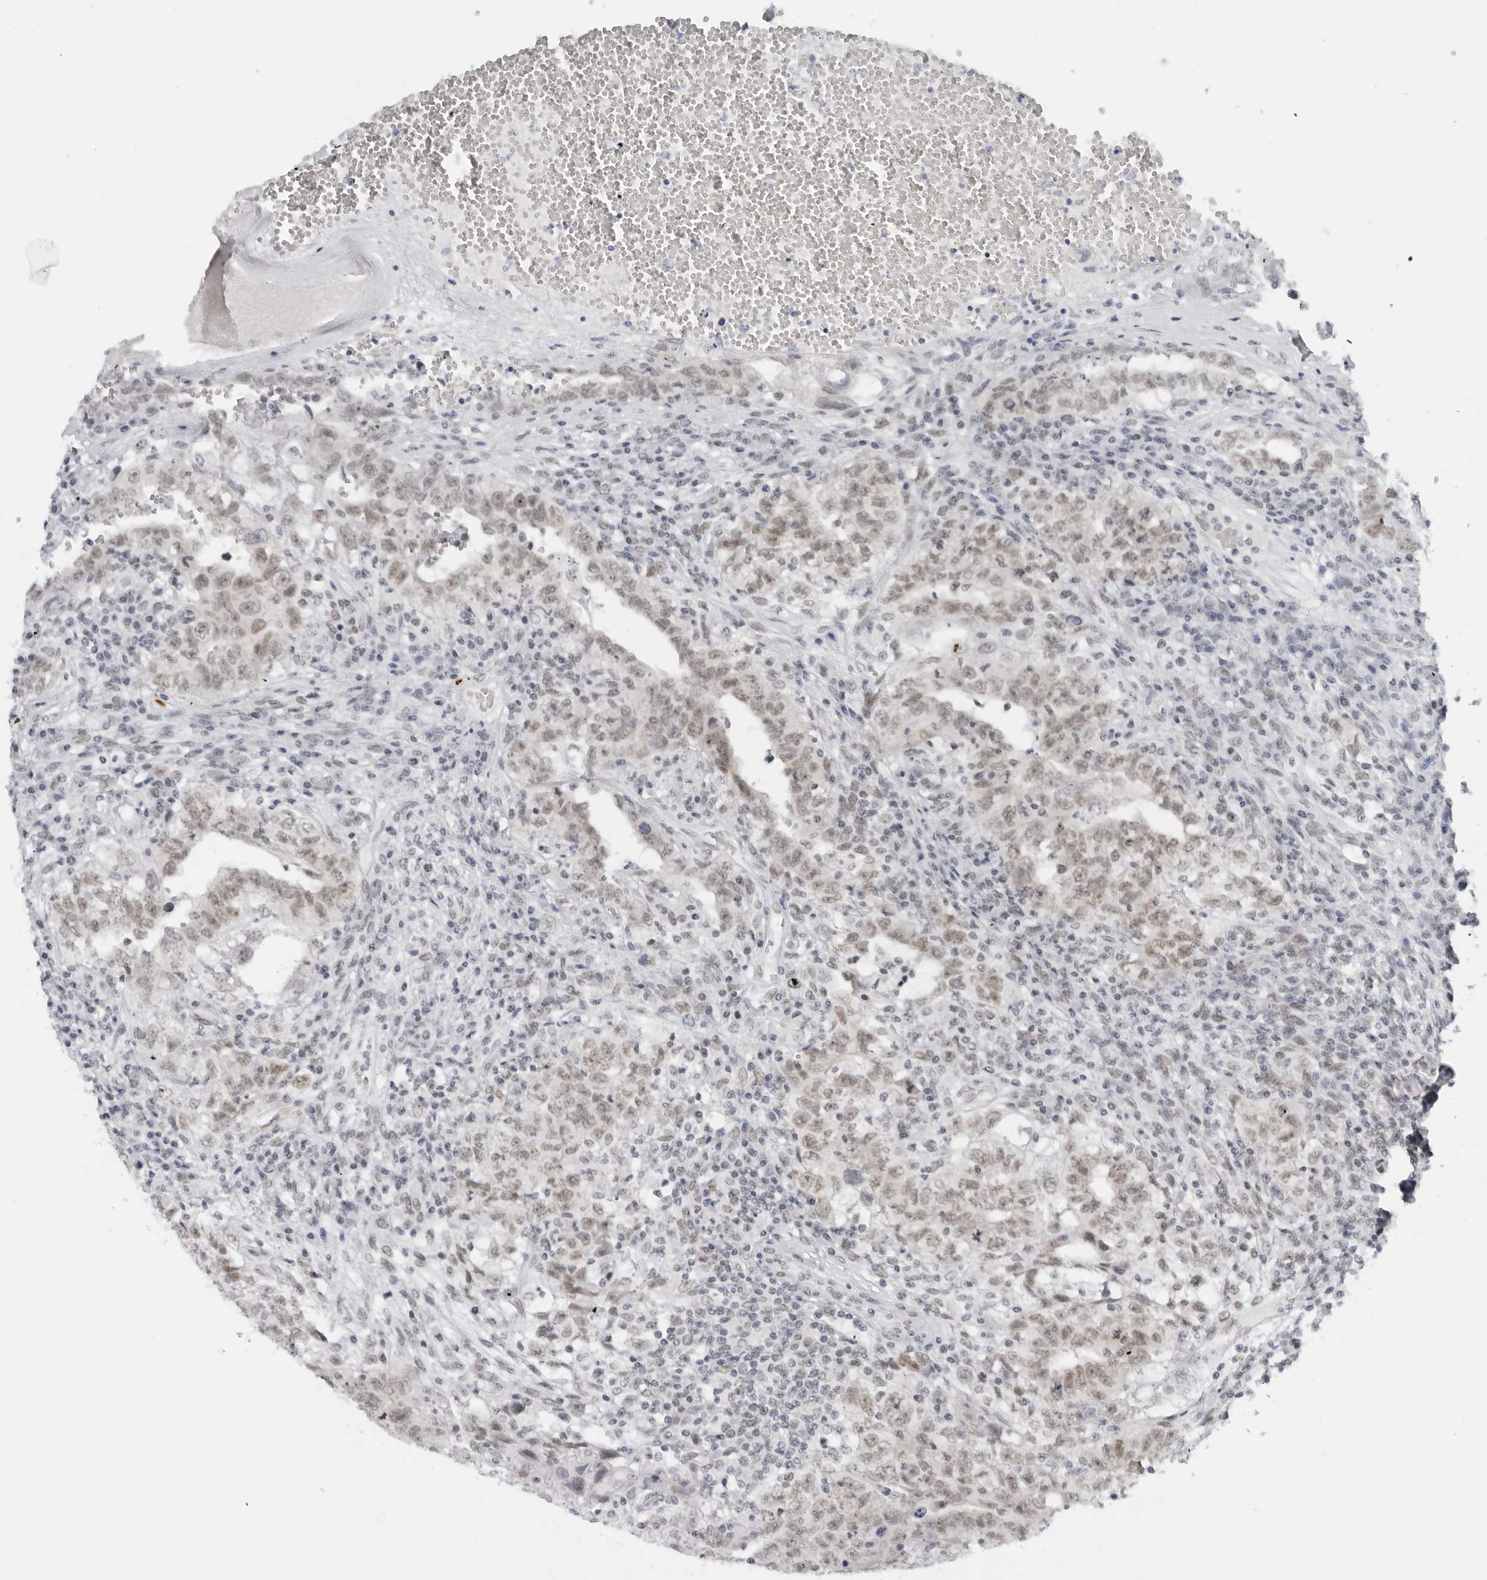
{"staining": {"intensity": "weak", "quantity": ">75%", "location": "nuclear"}, "tissue": "testis cancer", "cell_type": "Tumor cells", "image_type": "cancer", "snomed": [{"axis": "morphology", "description": "Carcinoma, Embryonal, NOS"}, {"axis": "topography", "description": "Testis"}], "caption": "Immunohistochemical staining of testis cancer reveals low levels of weak nuclear protein positivity in about >75% of tumor cells.", "gene": "FOXK2", "patient": {"sex": "male", "age": 26}}